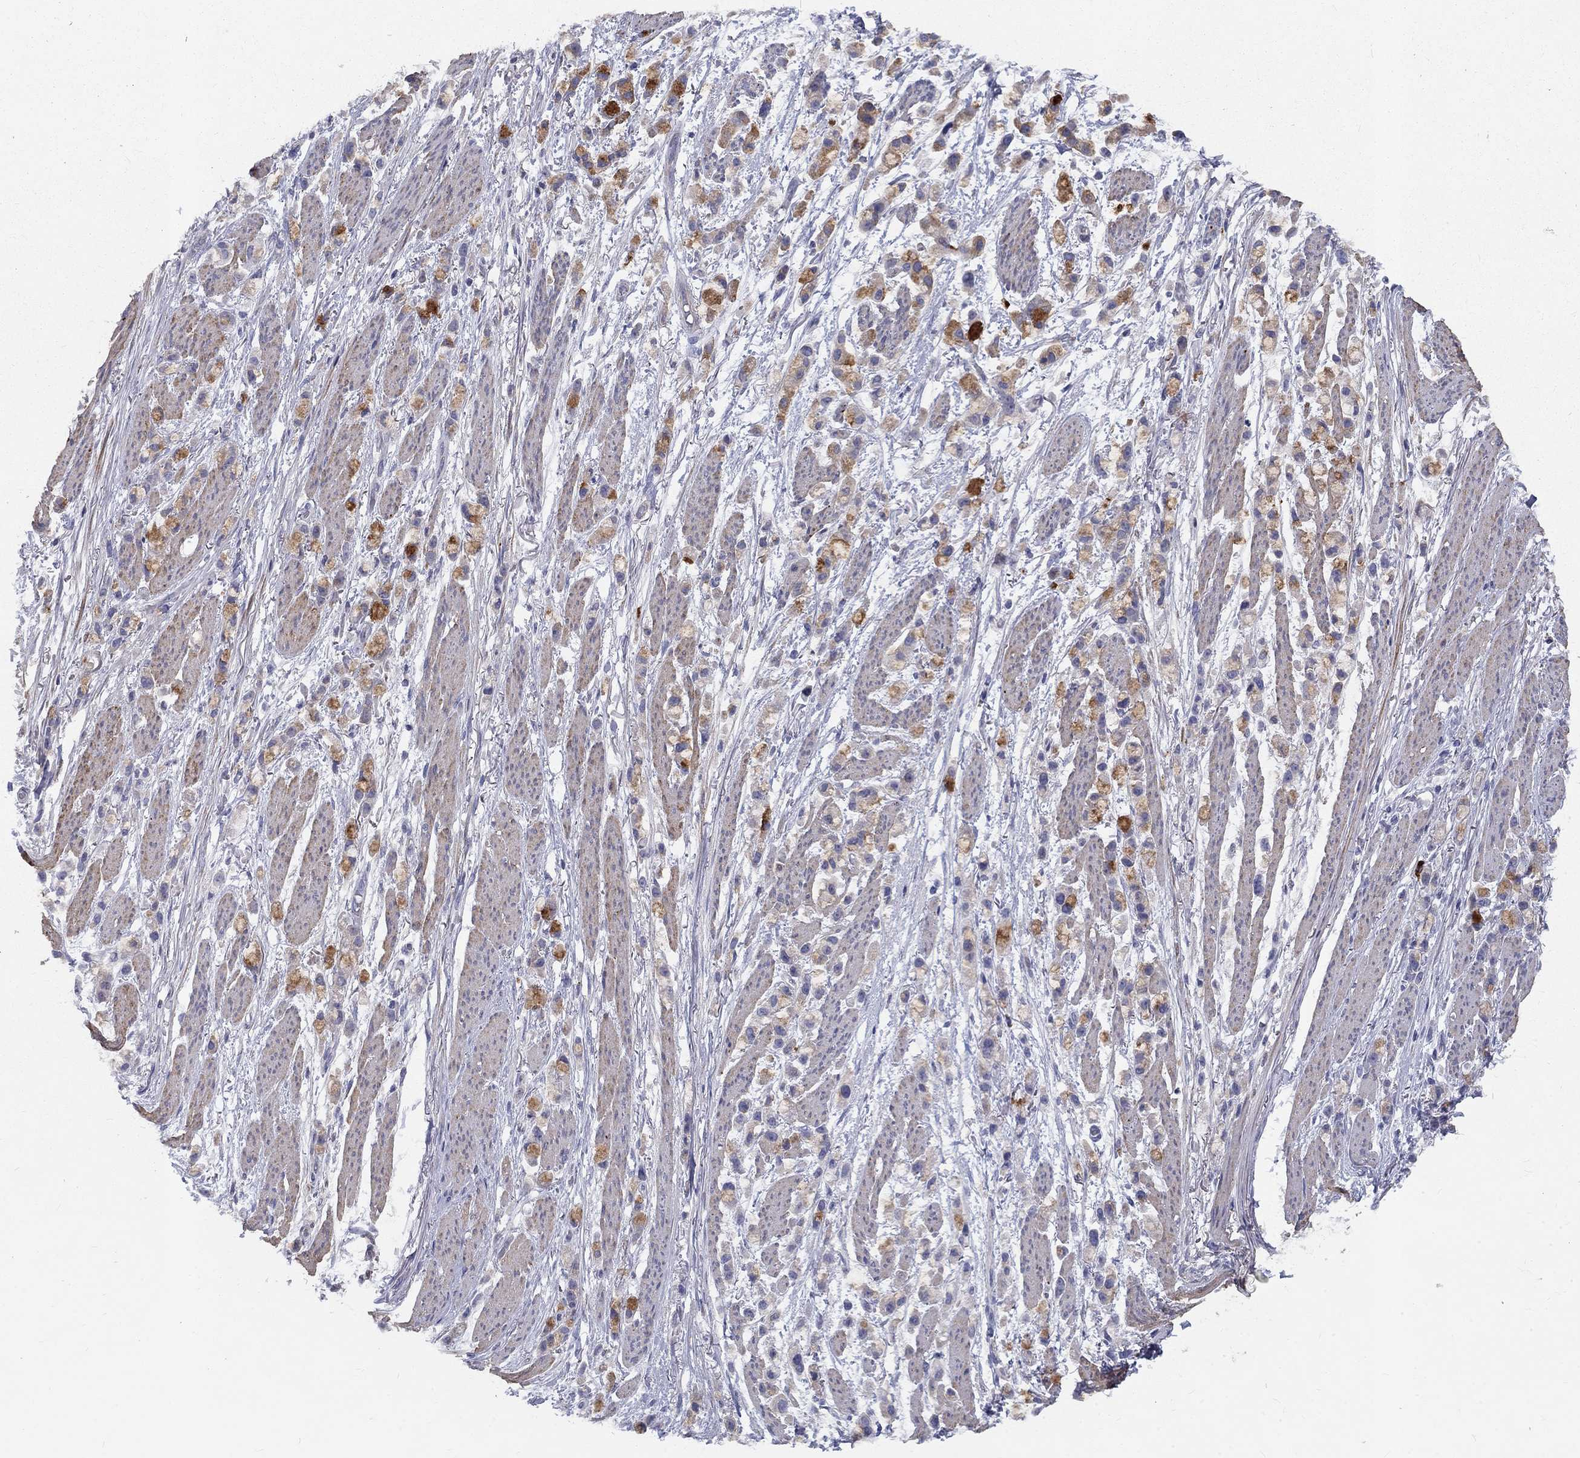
{"staining": {"intensity": "moderate", "quantity": "25%-75%", "location": "cytoplasmic/membranous"}, "tissue": "stomach cancer", "cell_type": "Tumor cells", "image_type": "cancer", "snomed": [{"axis": "morphology", "description": "Adenocarcinoma, NOS"}, {"axis": "topography", "description": "Stomach"}], "caption": "IHC photomicrograph of human adenocarcinoma (stomach) stained for a protein (brown), which demonstrates medium levels of moderate cytoplasmic/membranous positivity in about 25%-75% of tumor cells.", "gene": "EPDR1", "patient": {"sex": "female", "age": 81}}